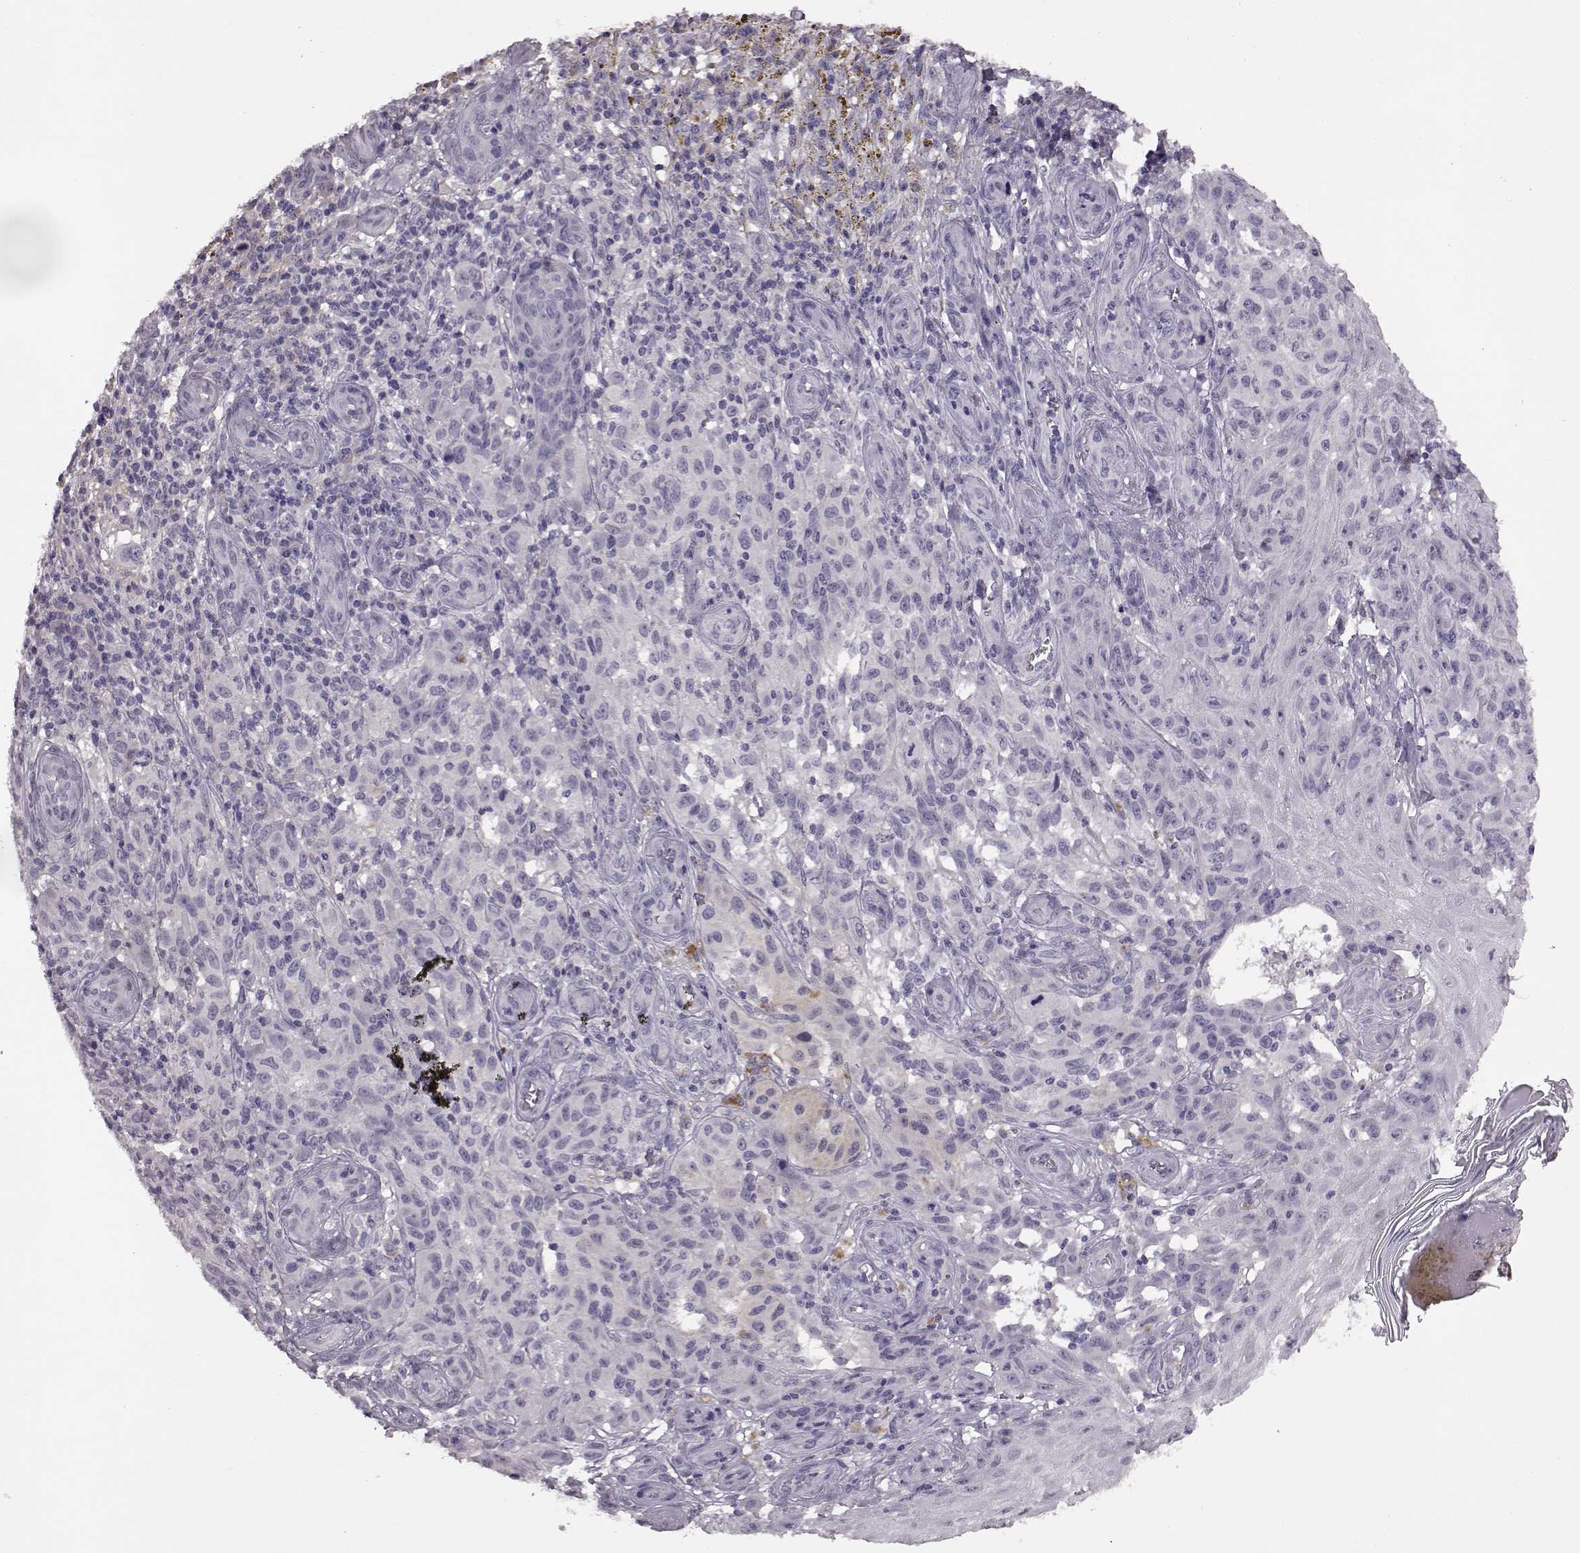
{"staining": {"intensity": "negative", "quantity": "none", "location": "none"}, "tissue": "melanoma", "cell_type": "Tumor cells", "image_type": "cancer", "snomed": [{"axis": "morphology", "description": "Malignant melanoma, NOS"}, {"axis": "topography", "description": "Skin"}], "caption": "This is a photomicrograph of IHC staining of malignant melanoma, which shows no staining in tumor cells.", "gene": "SPAG17", "patient": {"sex": "female", "age": 53}}